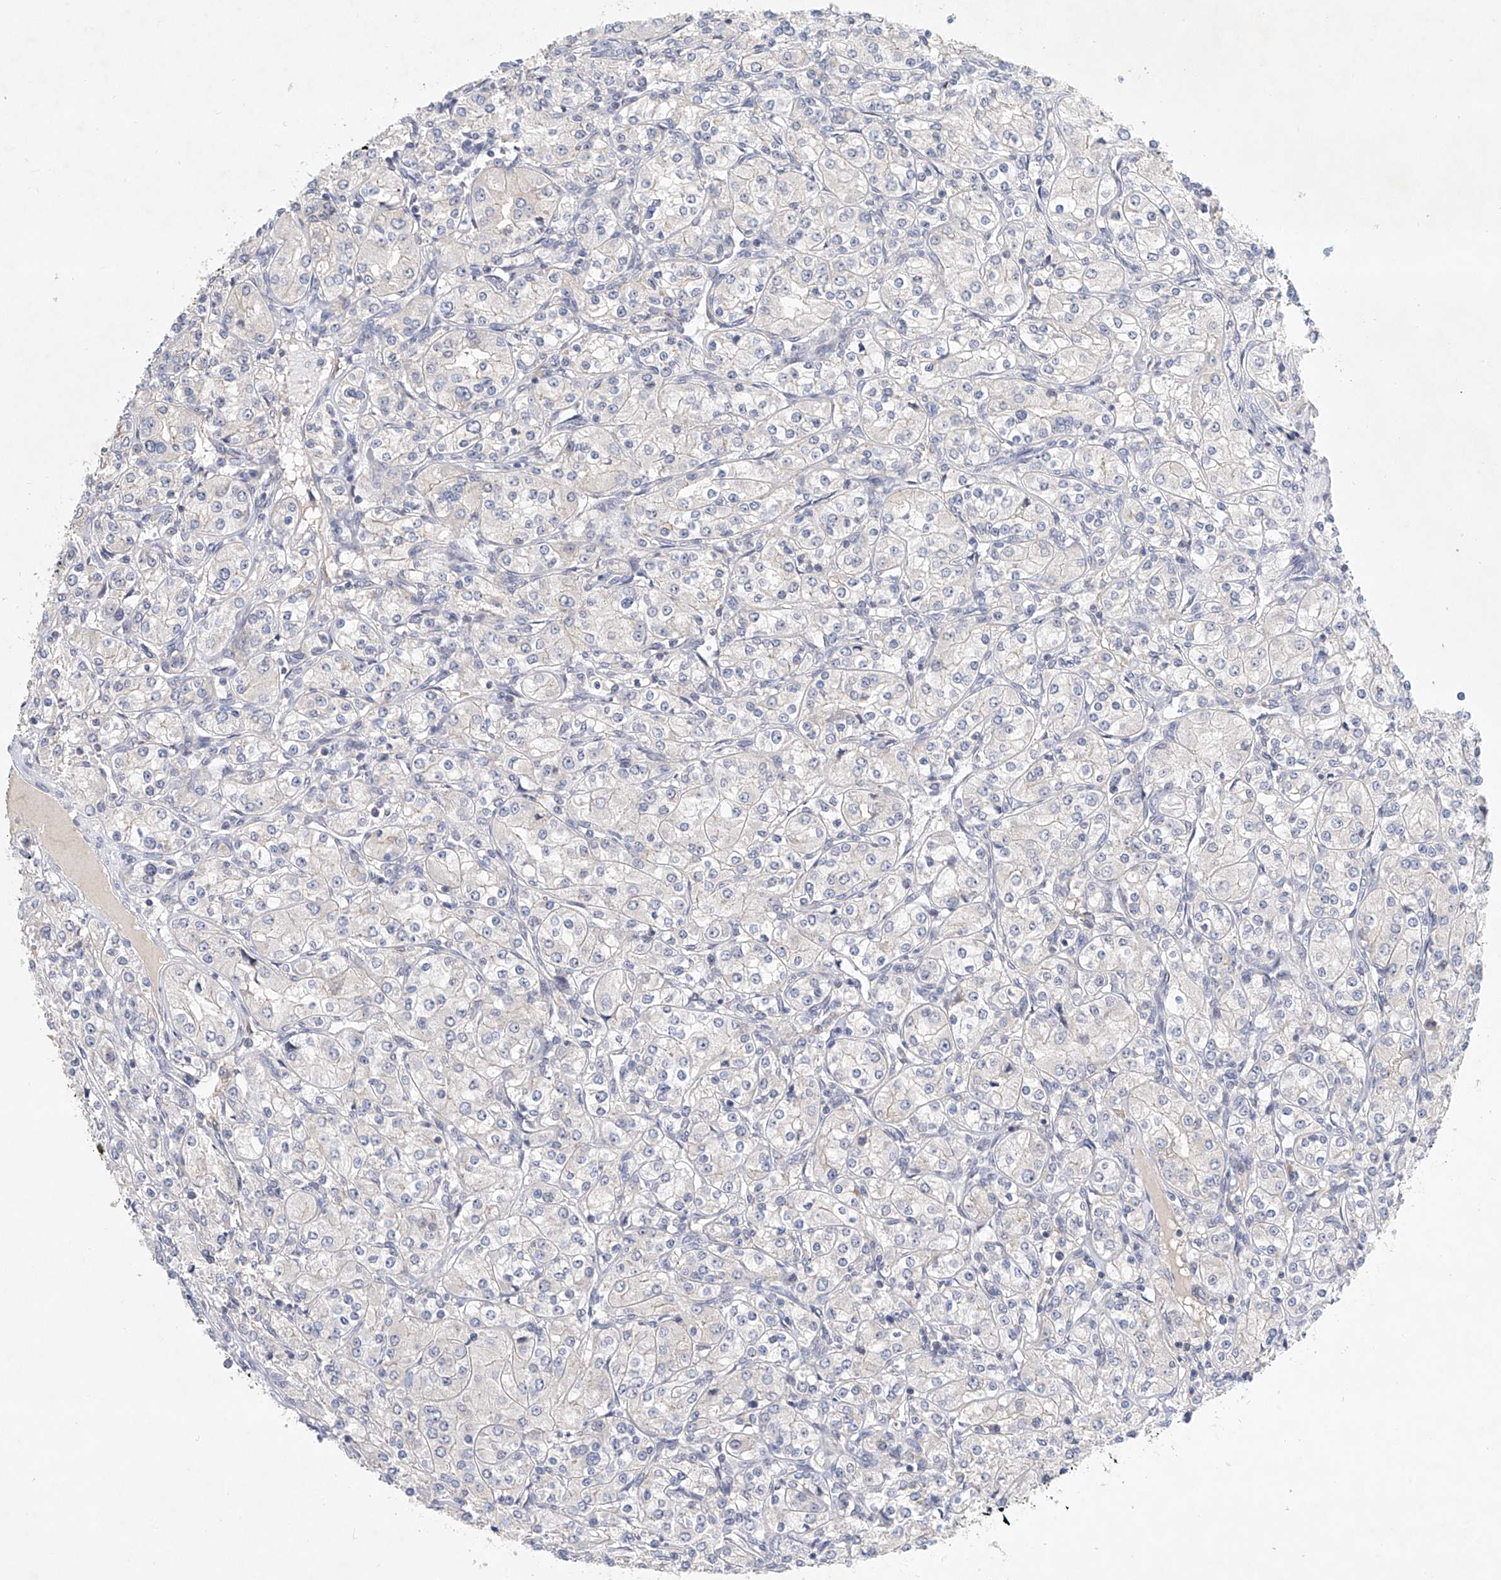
{"staining": {"intensity": "negative", "quantity": "none", "location": "none"}, "tissue": "renal cancer", "cell_type": "Tumor cells", "image_type": "cancer", "snomed": [{"axis": "morphology", "description": "Adenocarcinoma, NOS"}, {"axis": "topography", "description": "Kidney"}], "caption": "Tumor cells show no significant expression in adenocarcinoma (renal).", "gene": "CARMIL1", "patient": {"sex": "male", "age": 77}}